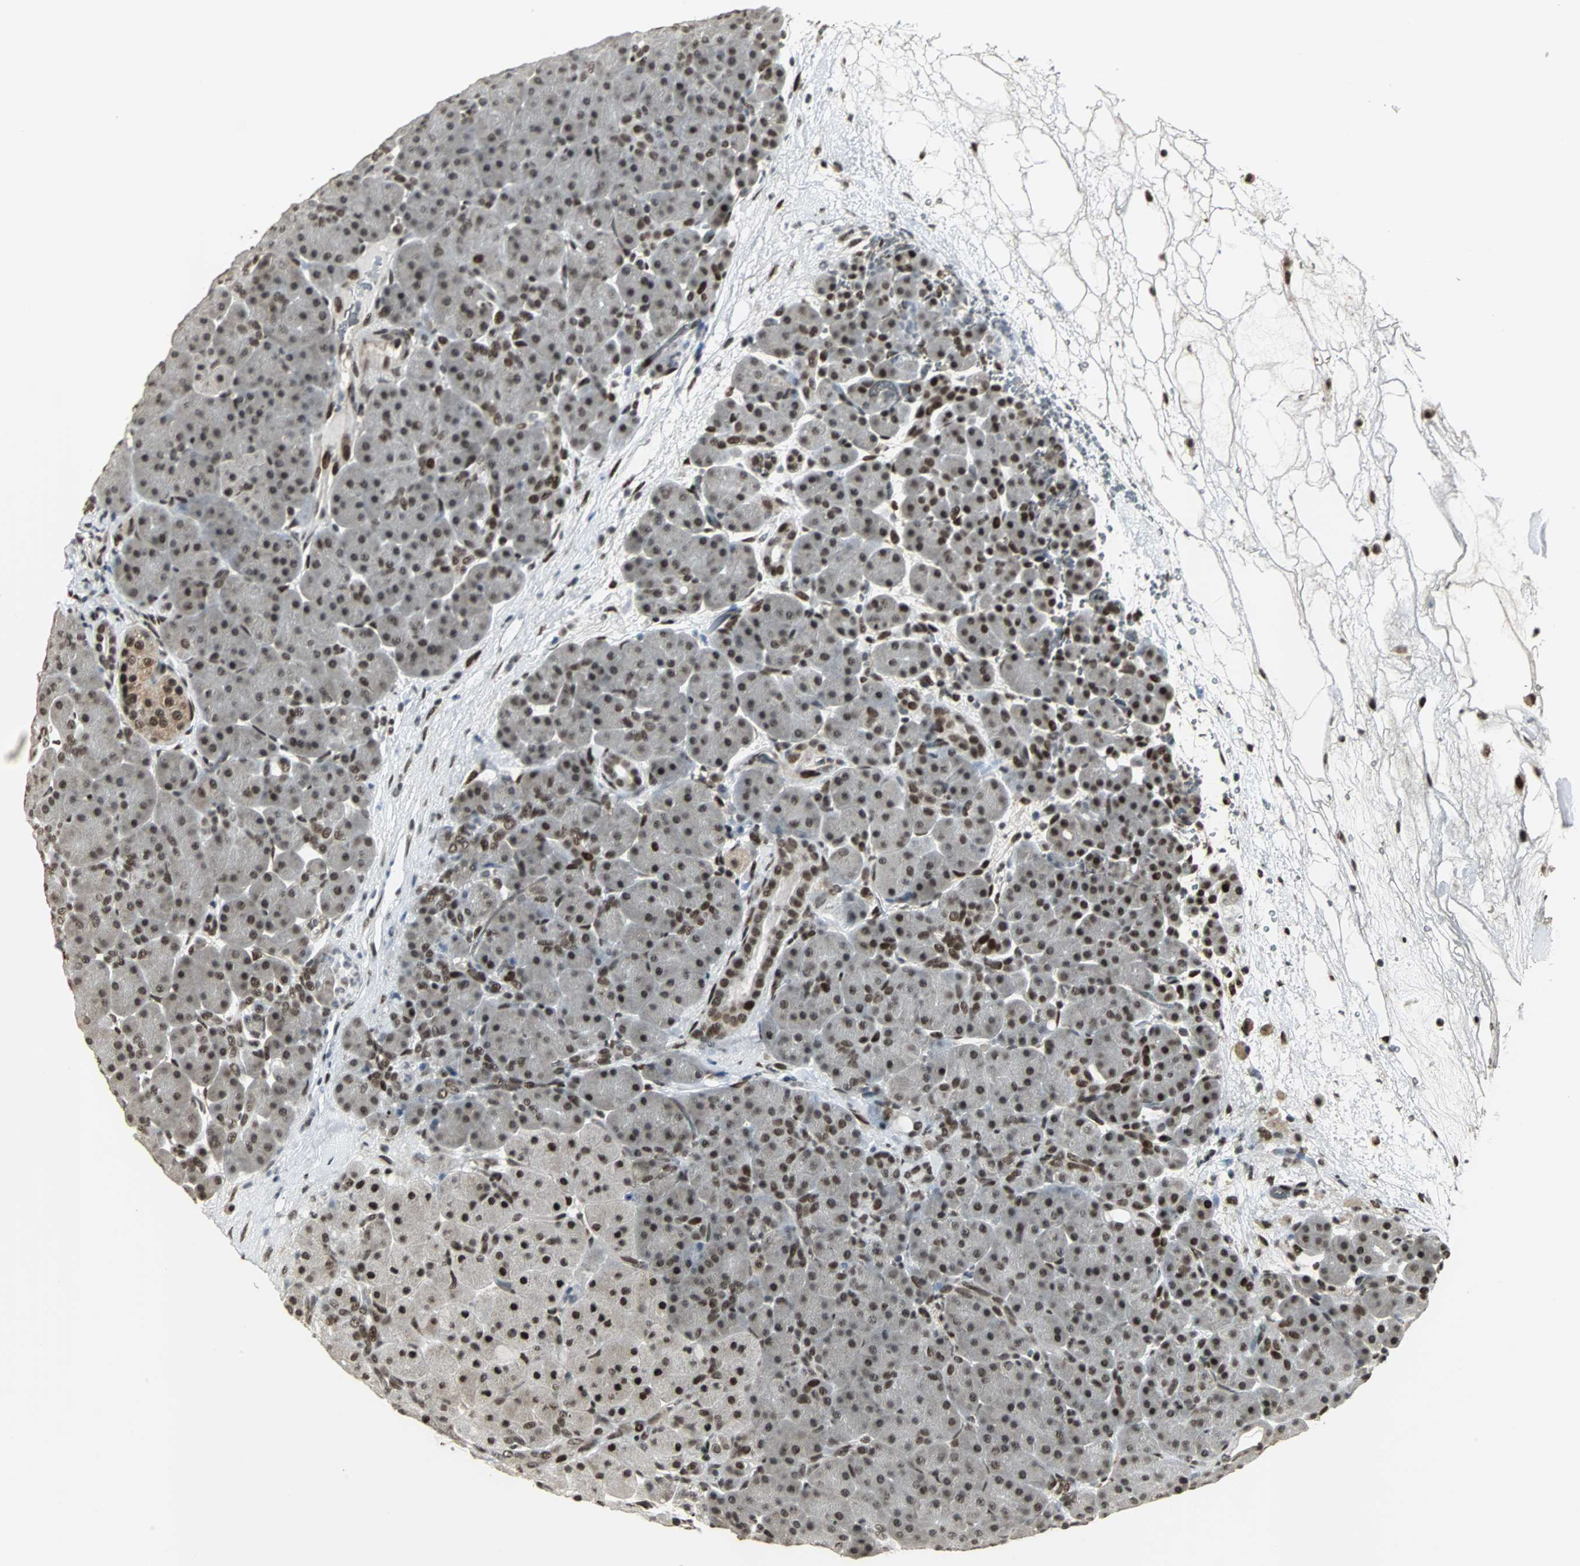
{"staining": {"intensity": "moderate", "quantity": ">75%", "location": "nuclear"}, "tissue": "pancreas", "cell_type": "Exocrine glandular cells", "image_type": "normal", "snomed": [{"axis": "morphology", "description": "Normal tissue, NOS"}, {"axis": "topography", "description": "Pancreas"}], "caption": "Protein expression analysis of benign human pancreas reveals moderate nuclear expression in about >75% of exocrine glandular cells.", "gene": "TAF5", "patient": {"sex": "male", "age": 66}}